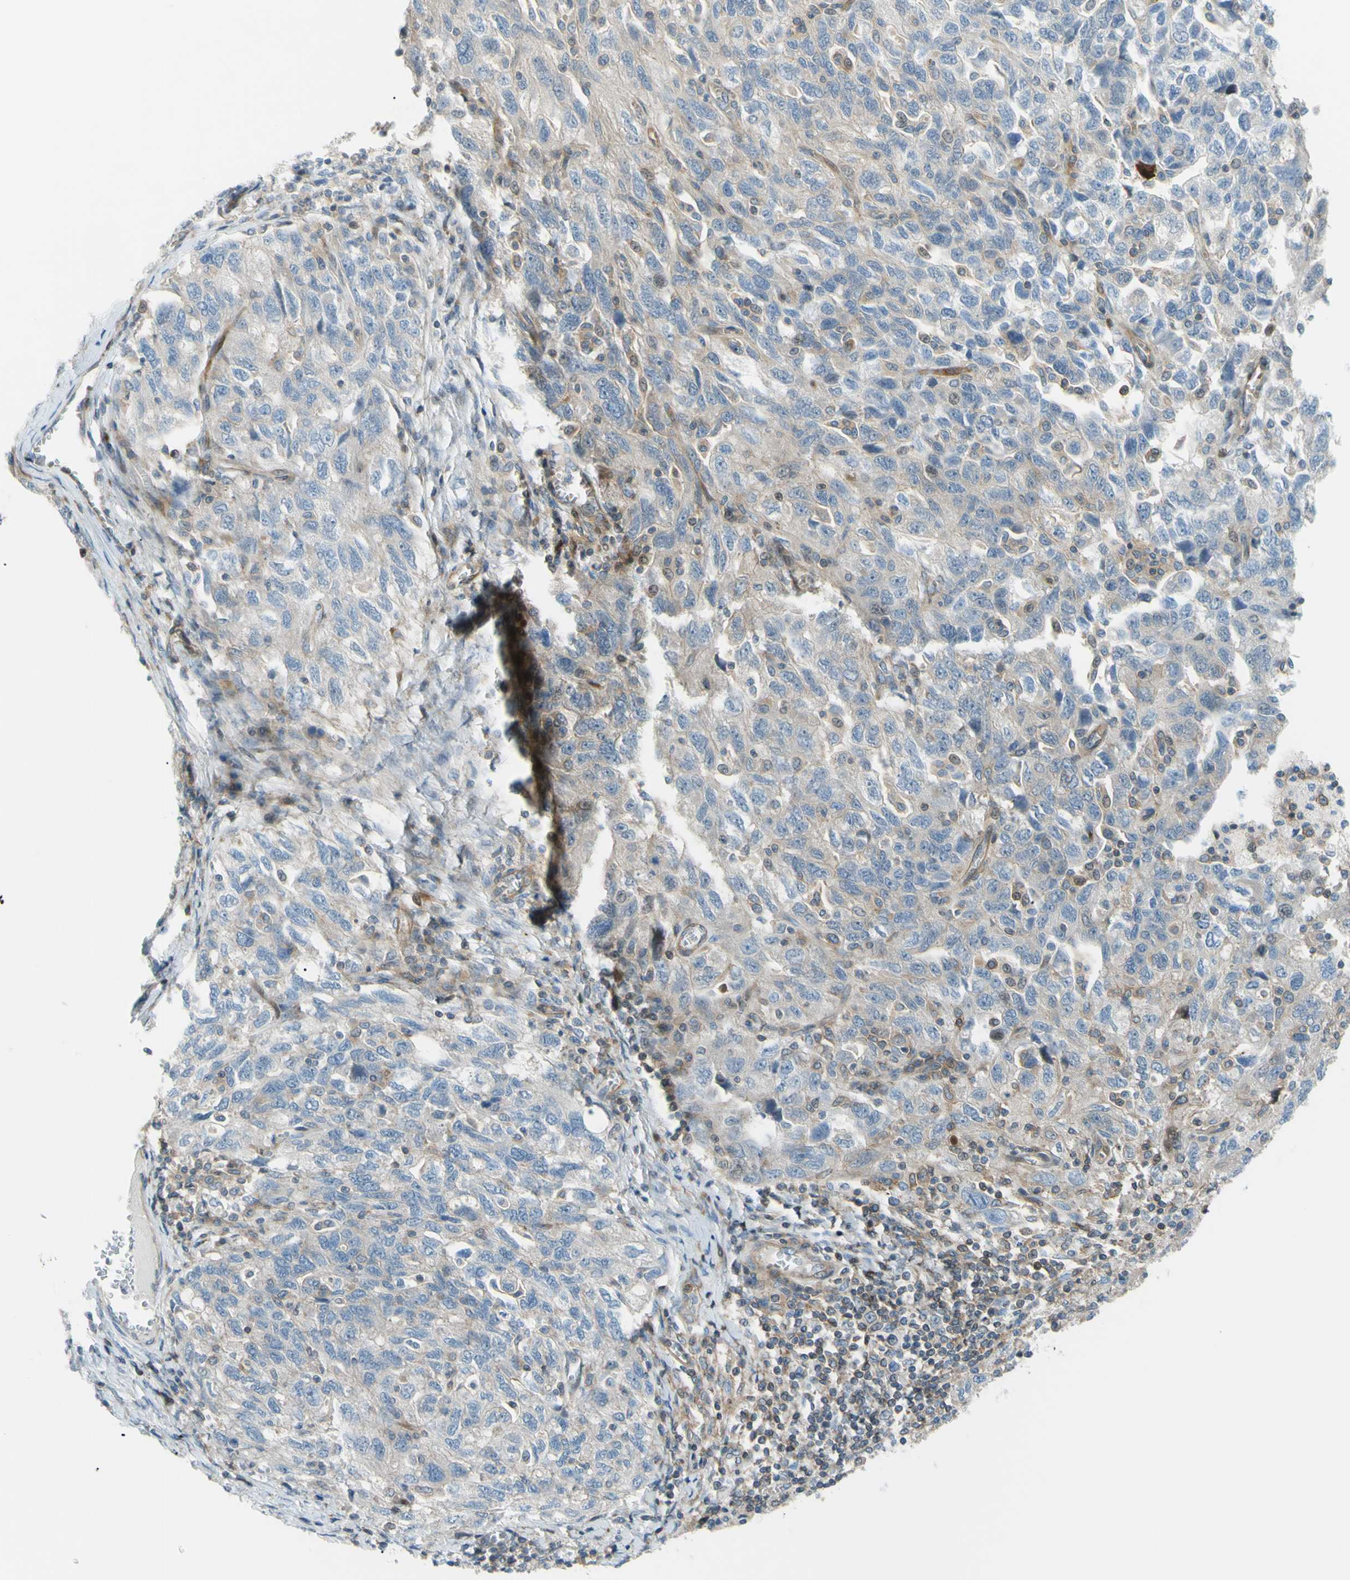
{"staining": {"intensity": "negative", "quantity": "none", "location": "none"}, "tissue": "ovarian cancer", "cell_type": "Tumor cells", "image_type": "cancer", "snomed": [{"axis": "morphology", "description": "Carcinoma, NOS"}, {"axis": "morphology", "description": "Cystadenocarcinoma, serous, NOS"}, {"axis": "topography", "description": "Ovary"}], "caption": "Tumor cells are negative for brown protein staining in ovarian cancer. The staining is performed using DAB (3,3'-diaminobenzidine) brown chromogen with nuclei counter-stained in using hematoxylin.", "gene": "PAK2", "patient": {"sex": "female", "age": 69}}